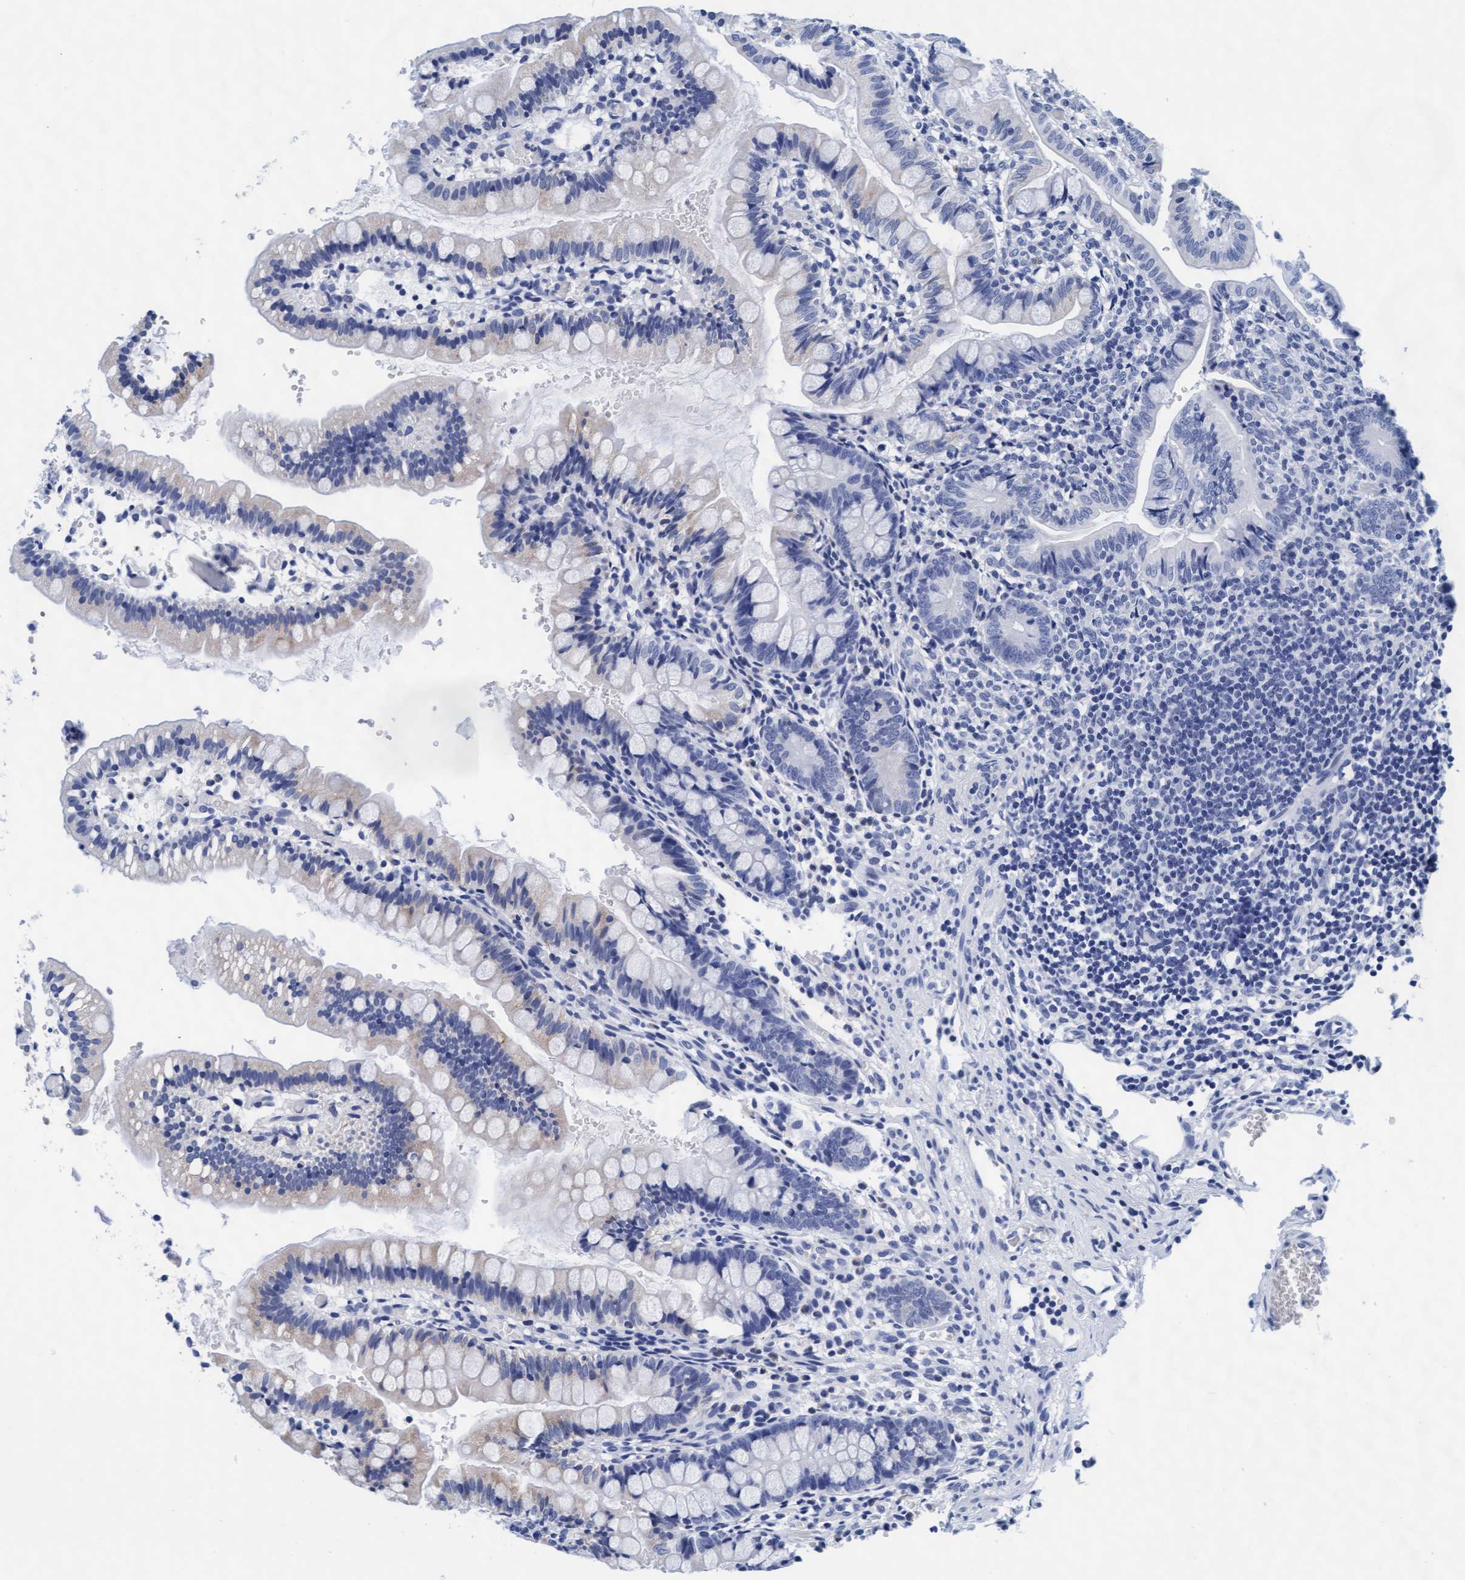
{"staining": {"intensity": "negative", "quantity": "none", "location": "none"}, "tissue": "small intestine", "cell_type": "Glandular cells", "image_type": "normal", "snomed": [{"axis": "morphology", "description": "Normal tissue, NOS"}, {"axis": "morphology", "description": "Developmental malformation"}, {"axis": "topography", "description": "Small intestine"}], "caption": "The micrograph displays no significant positivity in glandular cells of small intestine. The staining was performed using DAB (3,3'-diaminobenzidine) to visualize the protein expression in brown, while the nuclei were stained in blue with hematoxylin (Magnification: 20x).", "gene": "ARSG", "patient": {"sex": "male"}}